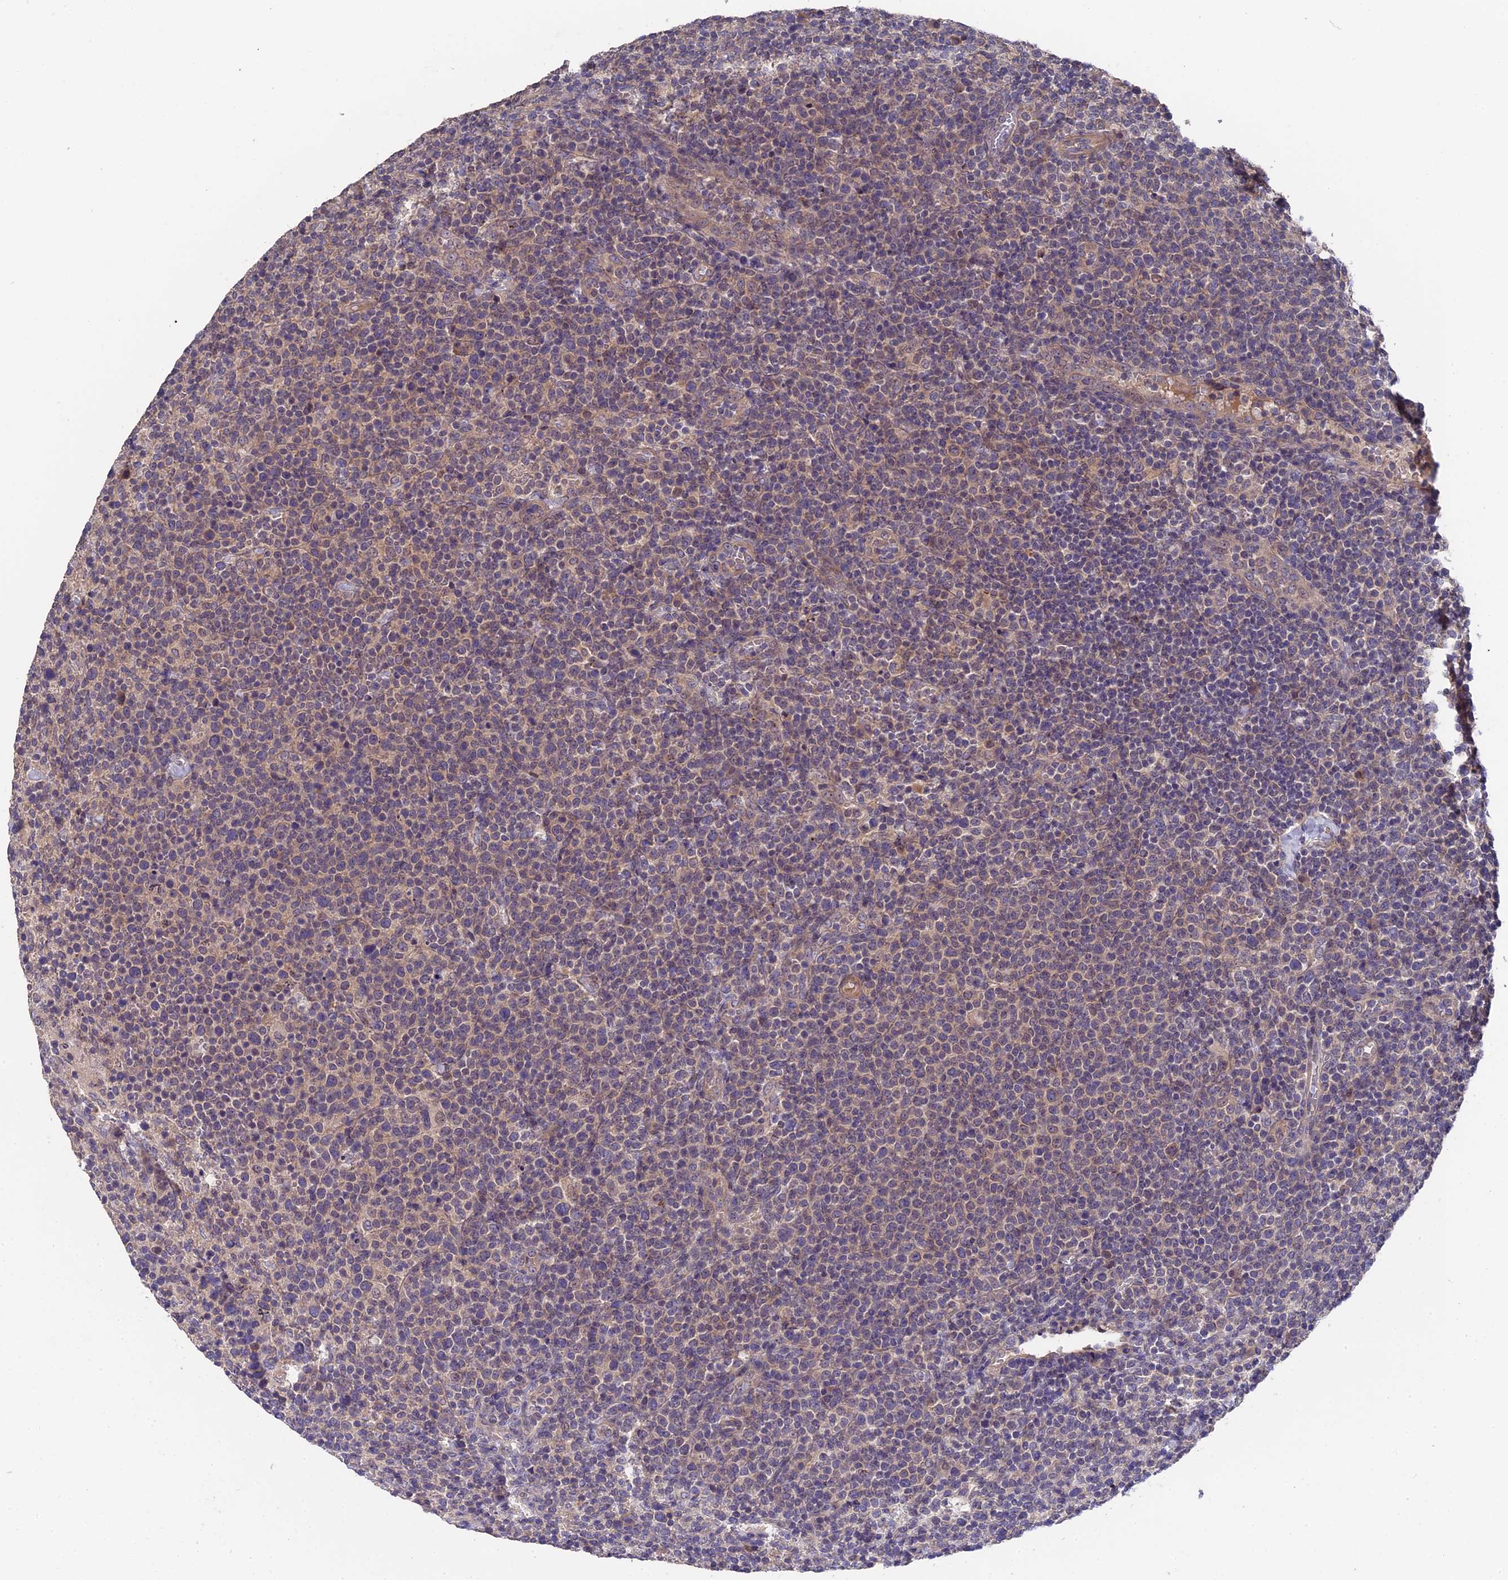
{"staining": {"intensity": "weak", "quantity": ">75%", "location": "cytoplasmic/membranous"}, "tissue": "lymphoma", "cell_type": "Tumor cells", "image_type": "cancer", "snomed": [{"axis": "morphology", "description": "Malignant lymphoma, non-Hodgkin's type, High grade"}, {"axis": "topography", "description": "Lymph node"}], "caption": "A histopathology image showing weak cytoplasmic/membranous positivity in about >75% of tumor cells in high-grade malignant lymphoma, non-Hodgkin's type, as visualized by brown immunohistochemical staining.", "gene": "ZCCHC2", "patient": {"sex": "male", "age": 61}}